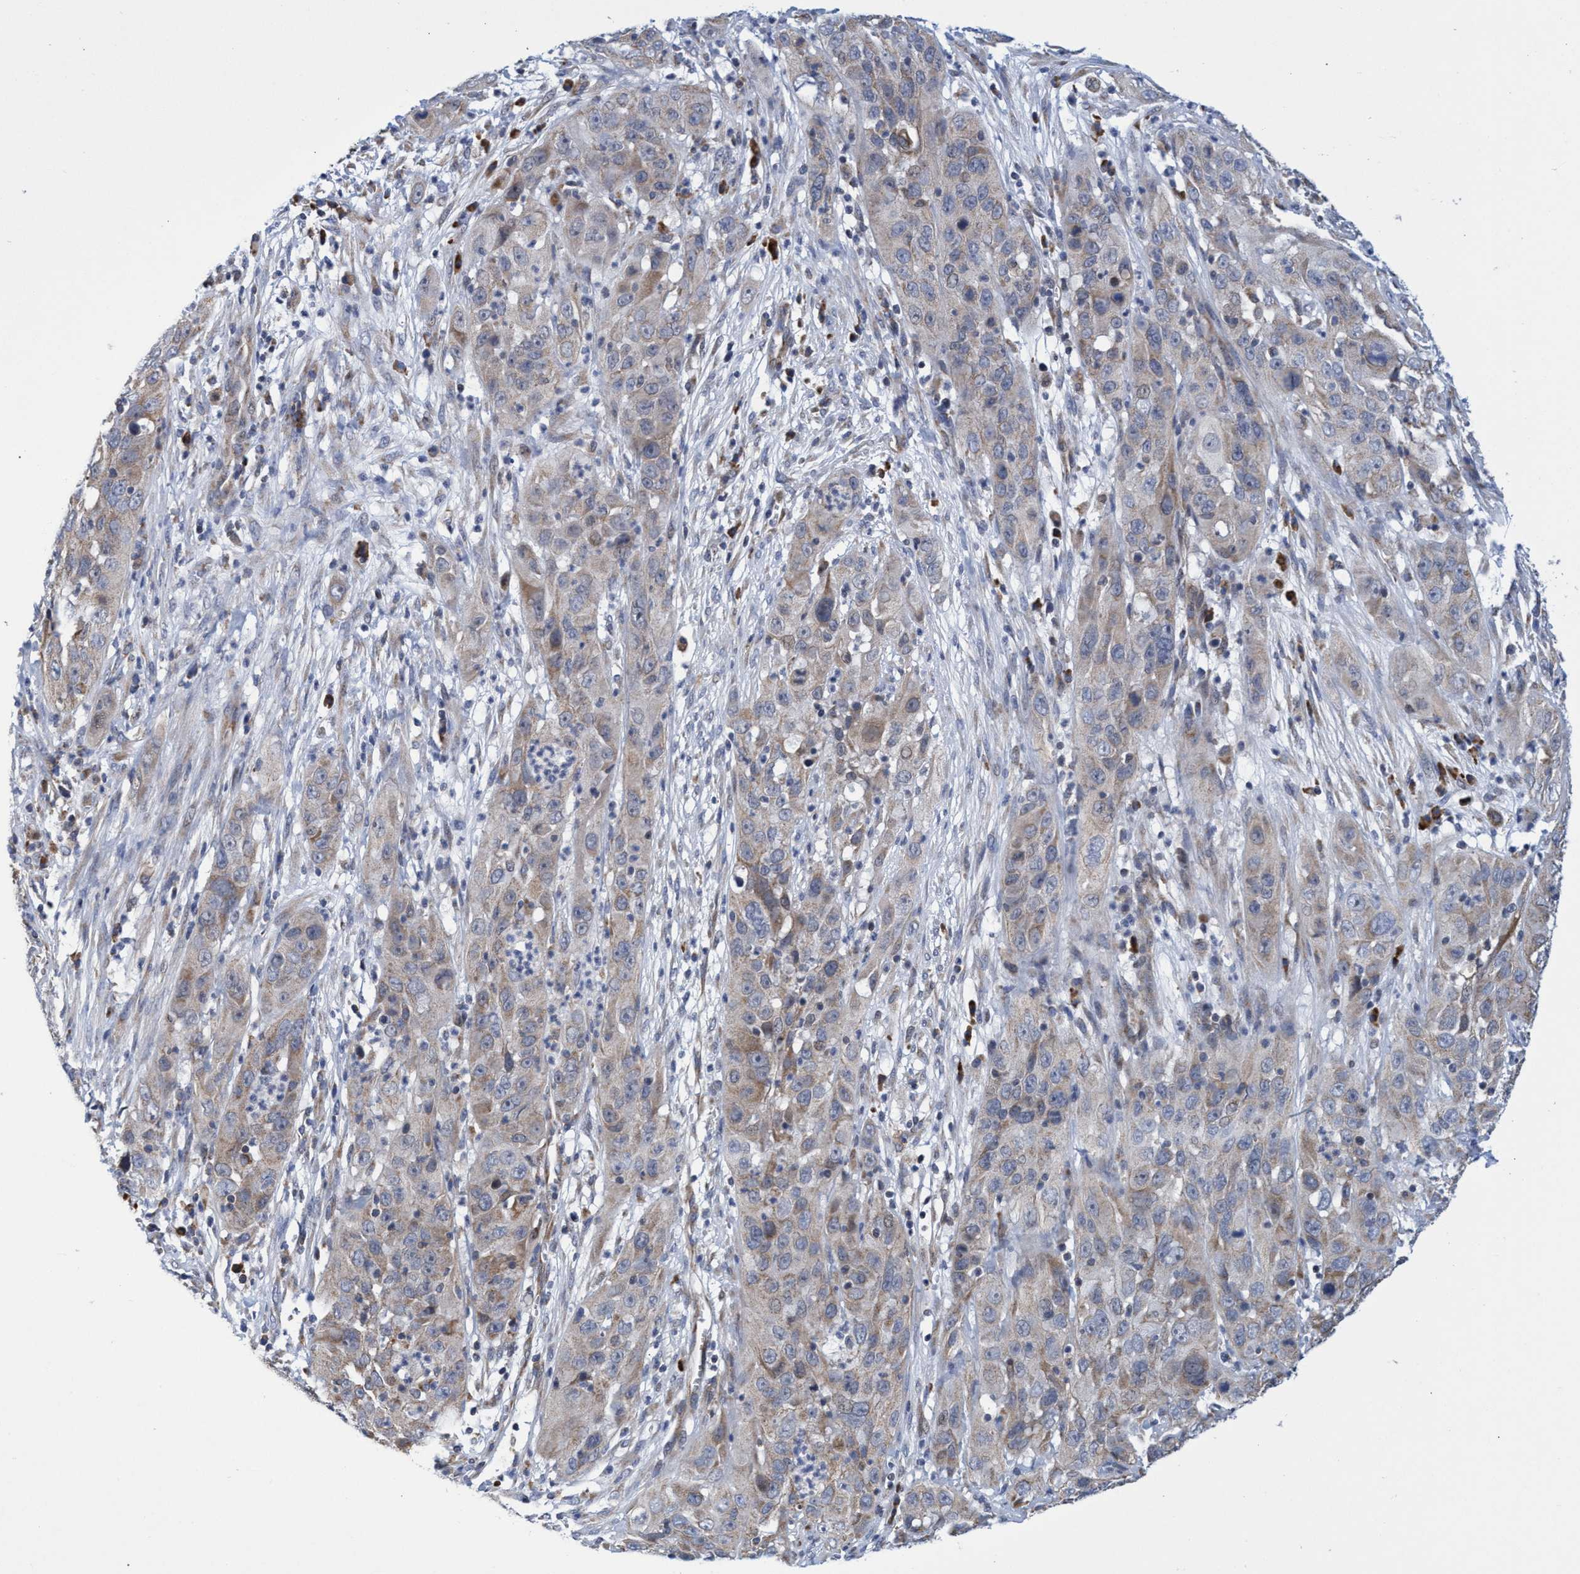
{"staining": {"intensity": "weak", "quantity": "25%-75%", "location": "cytoplasmic/membranous"}, "tissue": "cervical cancer", "cell_type": "Tumor cells", "image_type": "cancer", "snomed": [{"axis": "morphology", "description": "Squamous cell carcinoma, NOS"}, {"axis": "topography", "description": "Cervix"}], "caption": "Immunohistochemical staining of cervical squamous cell carcinoma displays low levels of weak cytoplasmic/membranous expression in about 25%-75% of tumor cells. Using DAB (3,3'-diaminobenzidine) (brown) and hematoxylin (blue) stains, captured at high magnification using brightfield microscopy.", "gene": "NAT16", "patient": {"sex": "female", "age": 32}}